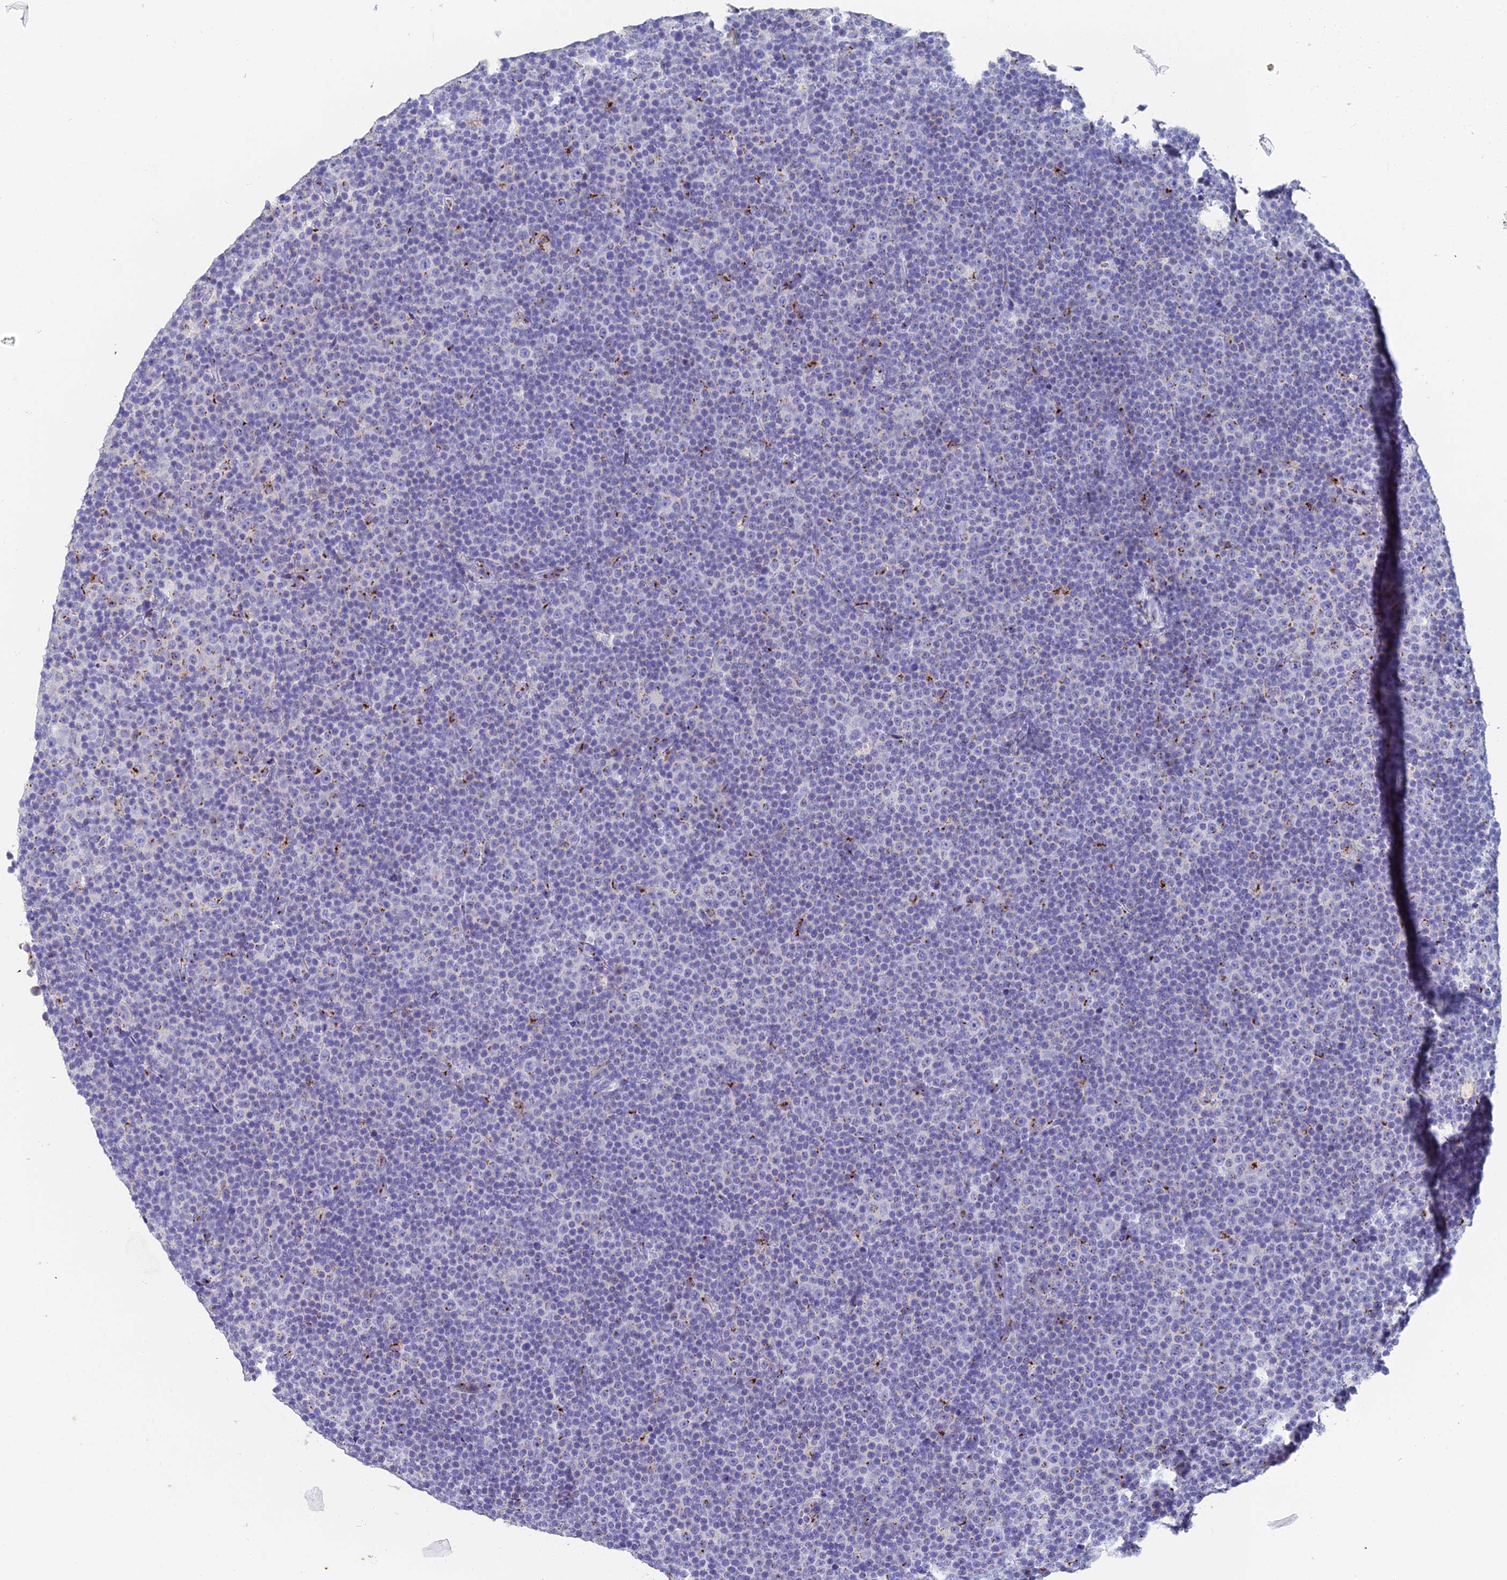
{"staining": {"intensity": "negative", "quantity": "none", "location": "none"}, "tissue": "lymphoma", "cell_type": "Tumor cells", "image_type": "cancer", "snomed": [{"axis": "morphology", "description": "Malignant lymphoma, non-Hodgkin's type, Low grade"}, {"axis": "topography", "description": "Lymph node"}], "caption": "Histopathology image shows no significant protein positivity in tumor cells of malignant lymphoma, non-Hodgkin's type (low-grade).", "gene": "ENSG00000268674", "patient": {"sex": "female", "age": 67}}